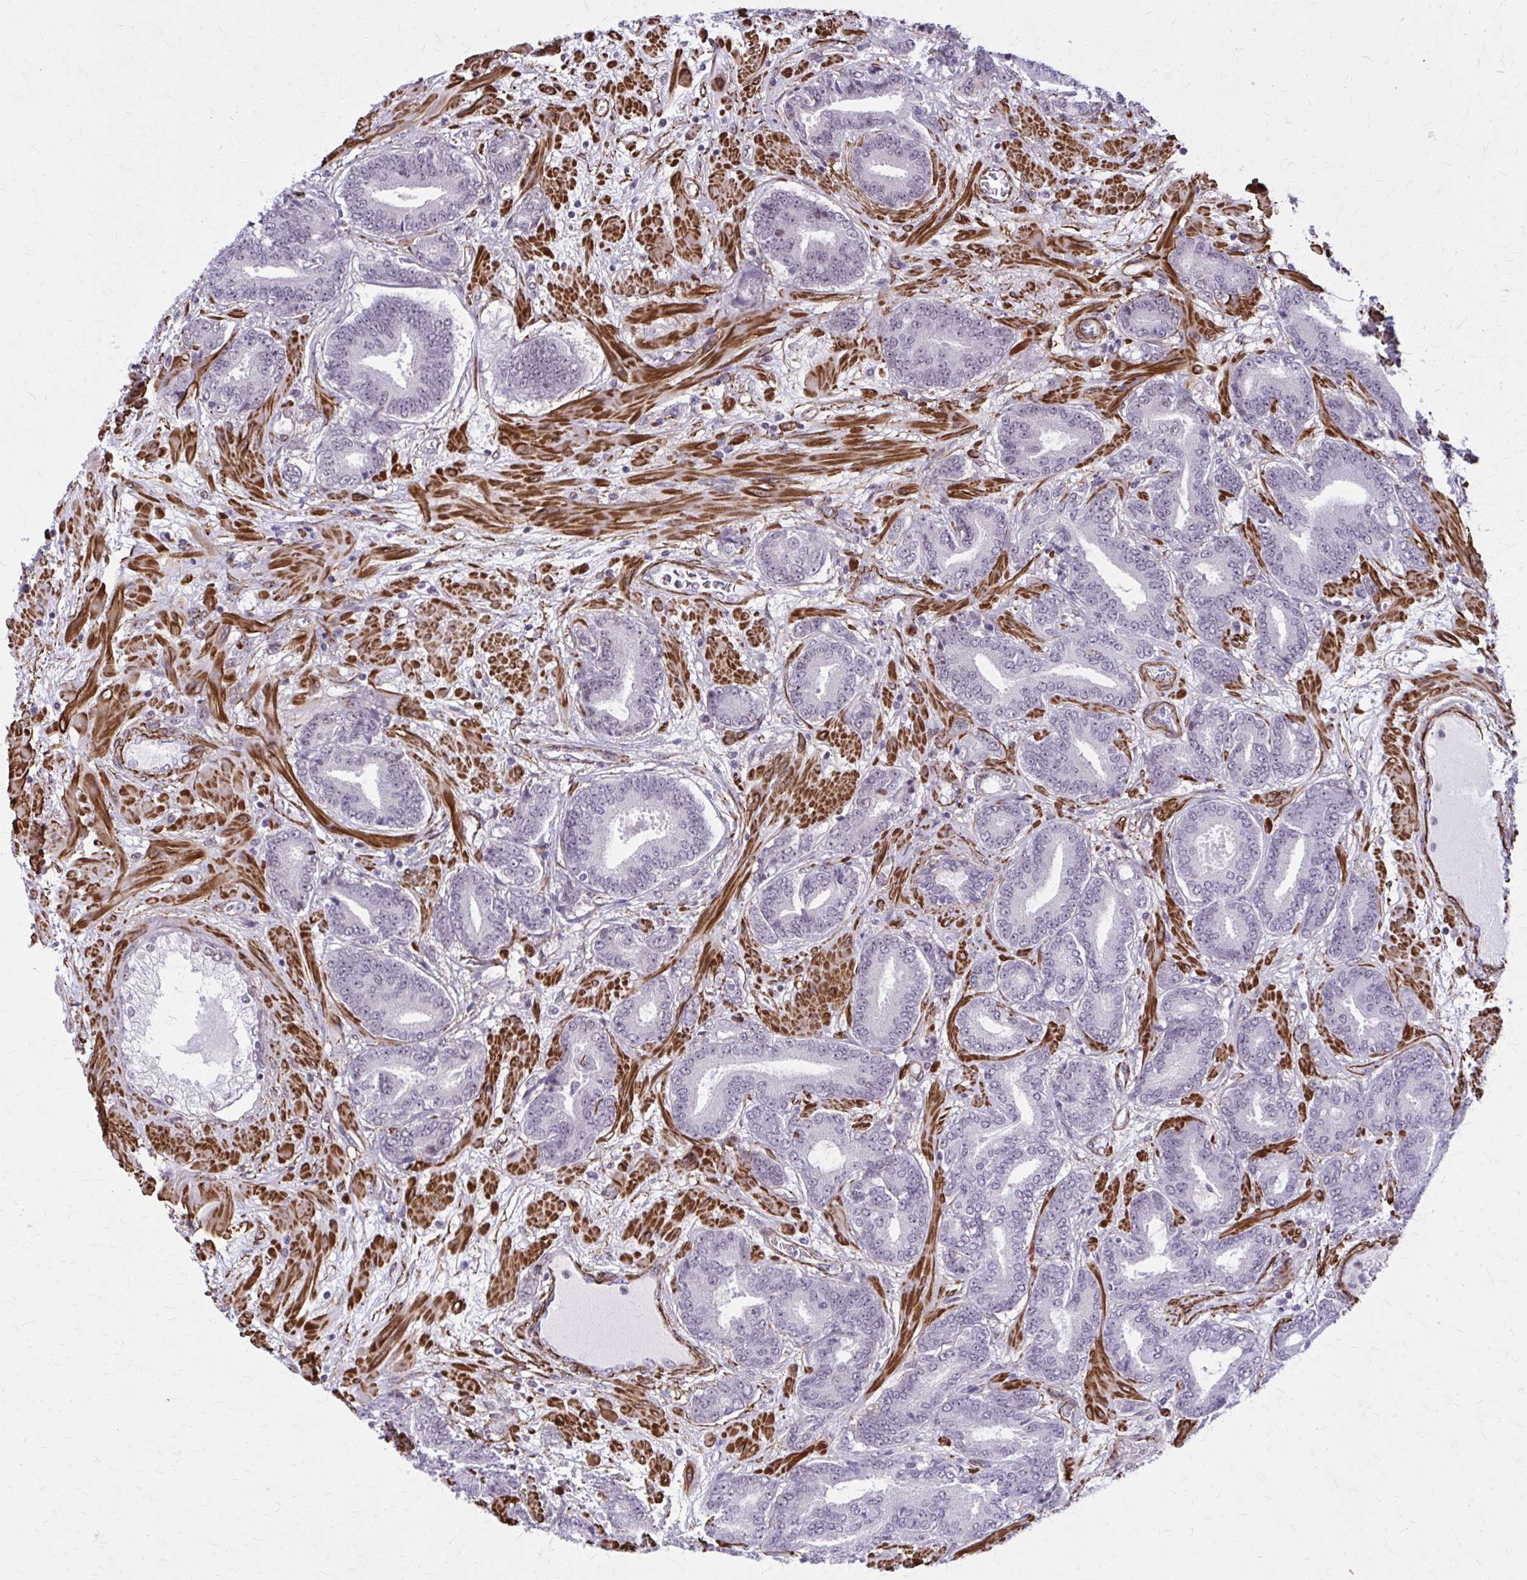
{"staining": {"intensity": "negative", "quantity": "none", "location": "none"}, "tissue": "prostate cancer", "cell_type": "Tumor cells", "image_type": "cancer", "snomed": [{"axis": "morphology", "description": "Adenocarcinoma, High grade"}, {"axis": "topography", "description": "Prostate"}], "caption": "High power microscopy micrograph of an immunohistochemistry image of prostate cancer (adenocarcinoma (high-grade)), revealing no significant expression in tumor cells.", "gene": "NRBF2", "patient": {"sex": "male", "age": 62}}